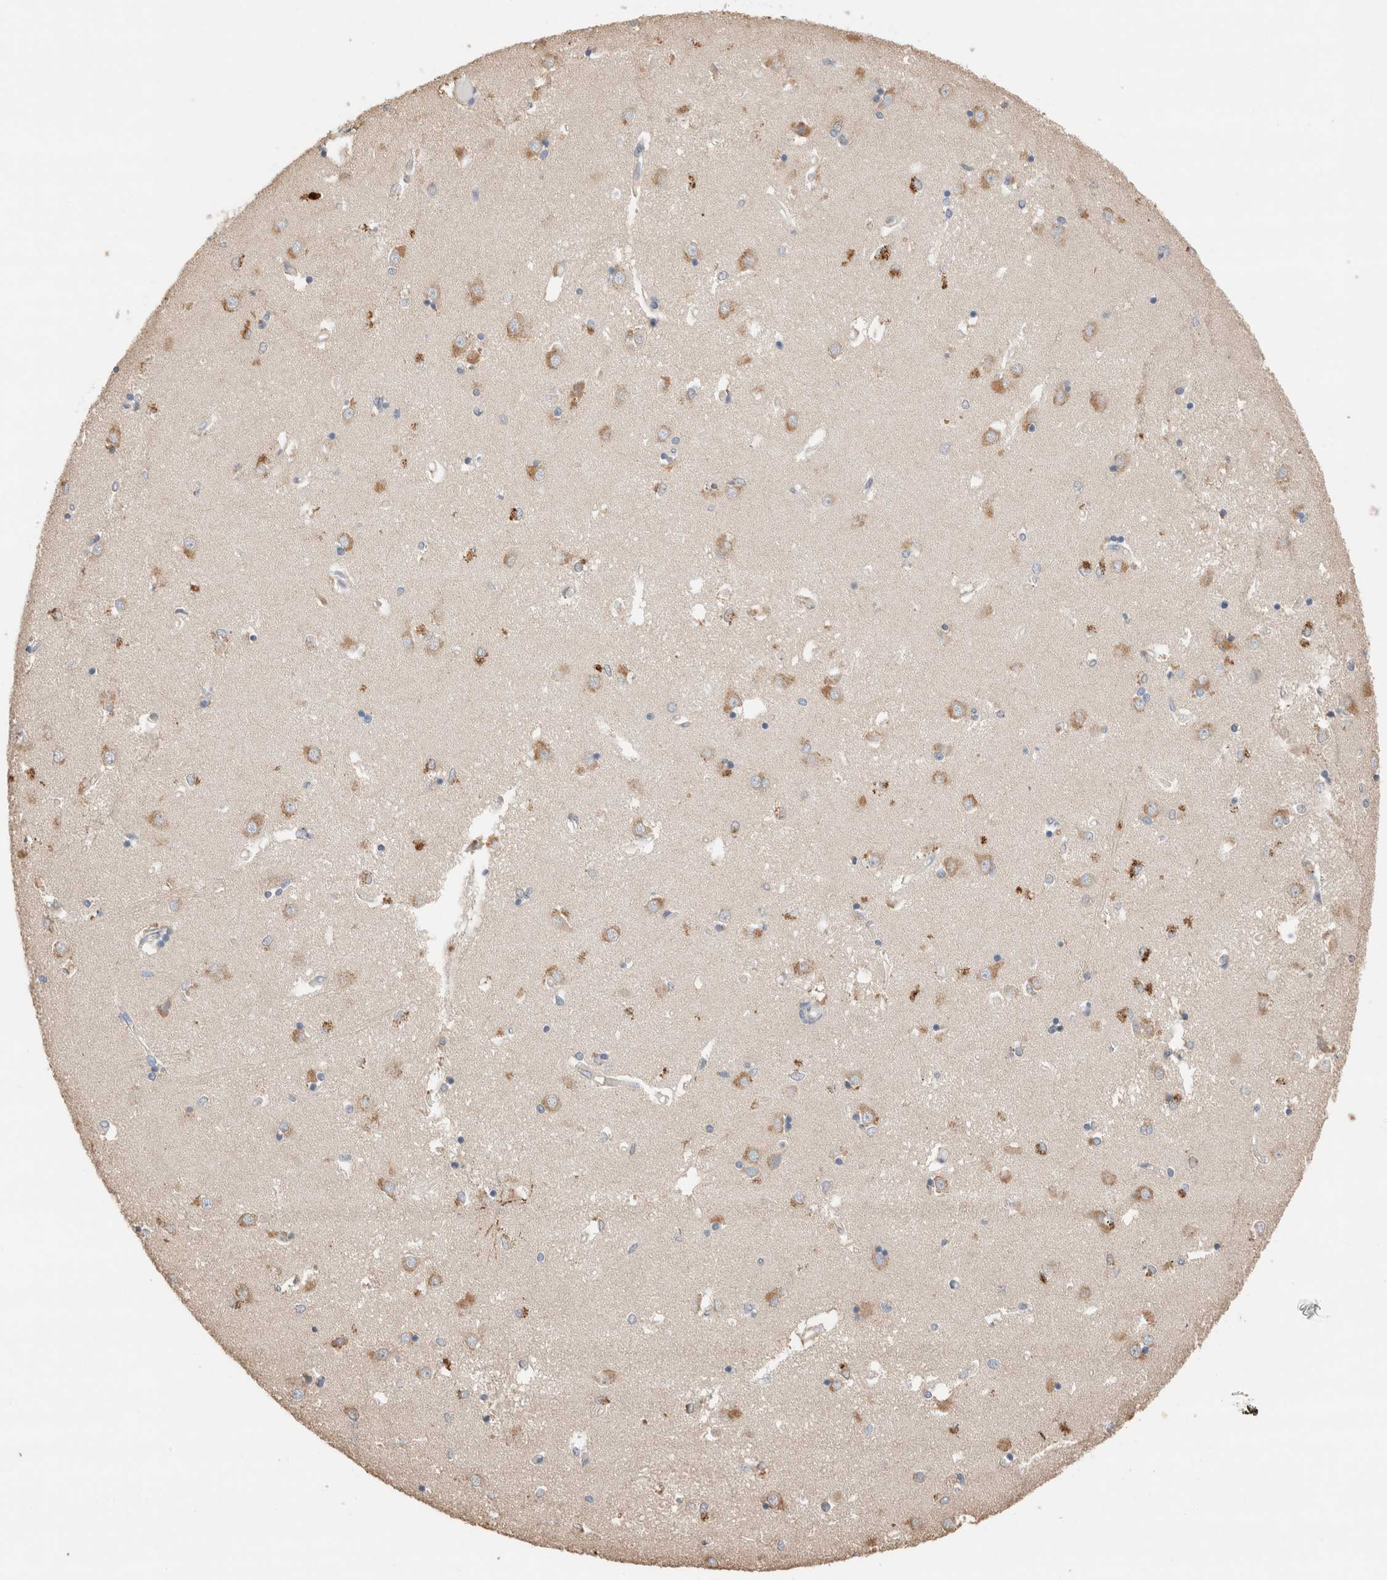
{"staining": {"intensity": "moderate", "quantity": "25%-75%", "location": "cytoplasmic/membranous"}, "tissue": "caudate", "cell_type": "Glial cells", "image_type": "normal", "snomed": [{"axis": "morphology", "description": "Normal tissue, NOS"}, {"axis": "topography", "description": "Lateral ventricle wall"}], "caption": "Protein expression analysis of benign human caudate reveals moderate cytoplasmic/membranous staining in about 25%-75% of glial cells. The staining was performed using DAB to visualize the protein expression in brown, while the nuclei were stained in blue with hematoxylin (Magnification: 20x).", "gene": "TUBD1", "patient": {"sex": "male", "age": 45}}